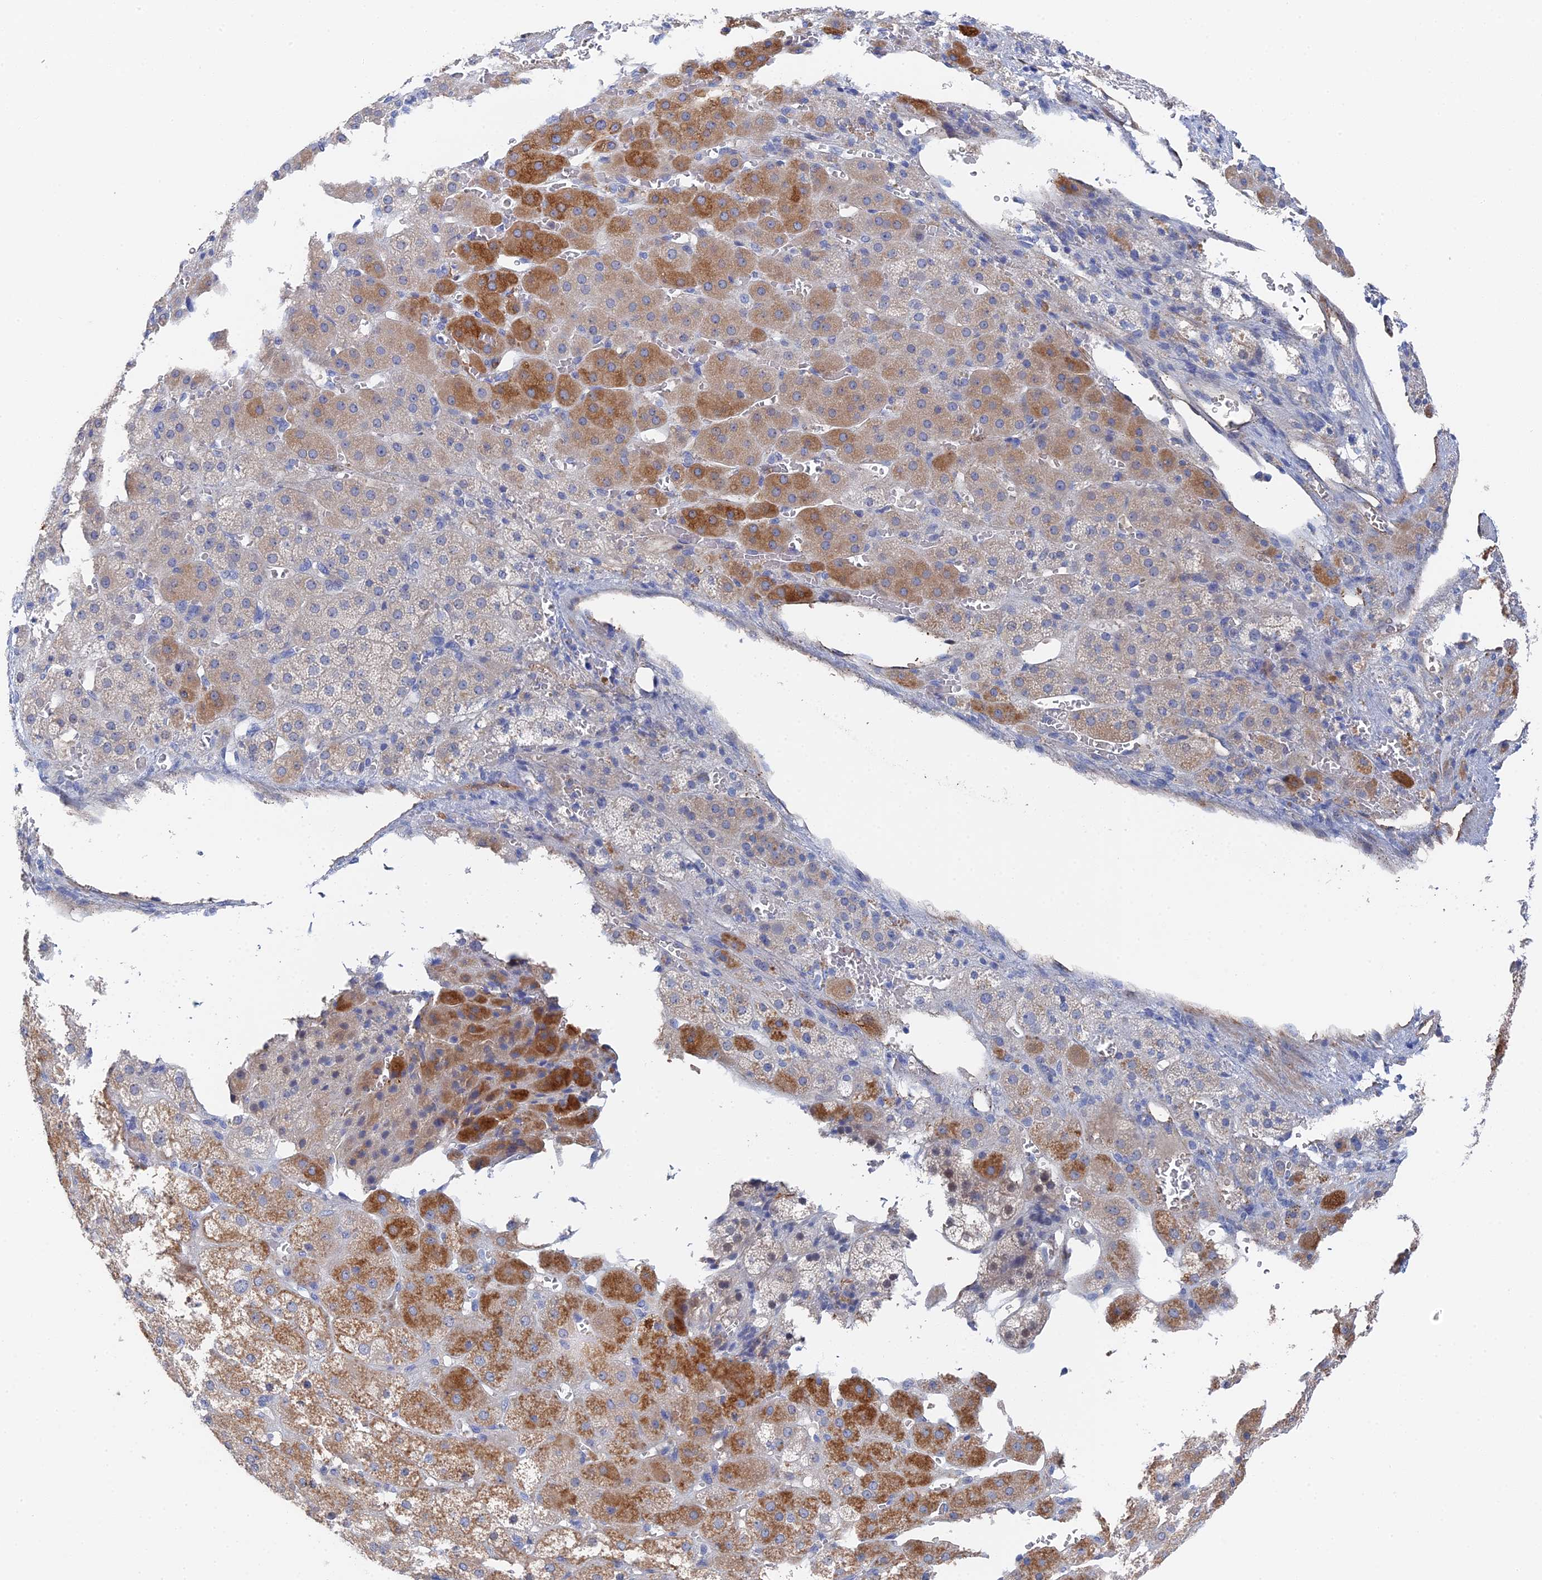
{"staining": {"intensity": "moderate", "quantity": "<25%", "location": "cytoplasmic/membranous"}, "tissue": "adrenal gland", "cell_type": "Glandular cells", "image_type": "normal", "snomed": [{"axis": "morphology", "description": "Normal tissue, NOS"}, {"axis": "topography", "description": "Adrenal gland"}], "caption": "There is low levels of moderate cytoplasmic/membranous staining in glandular cells of unremarkable adrenal gland, as demonstrated by immunohistochemical staining (brown color).", "gene": "MTHFSD", "patient": {"sex": "female", "age": 57}}